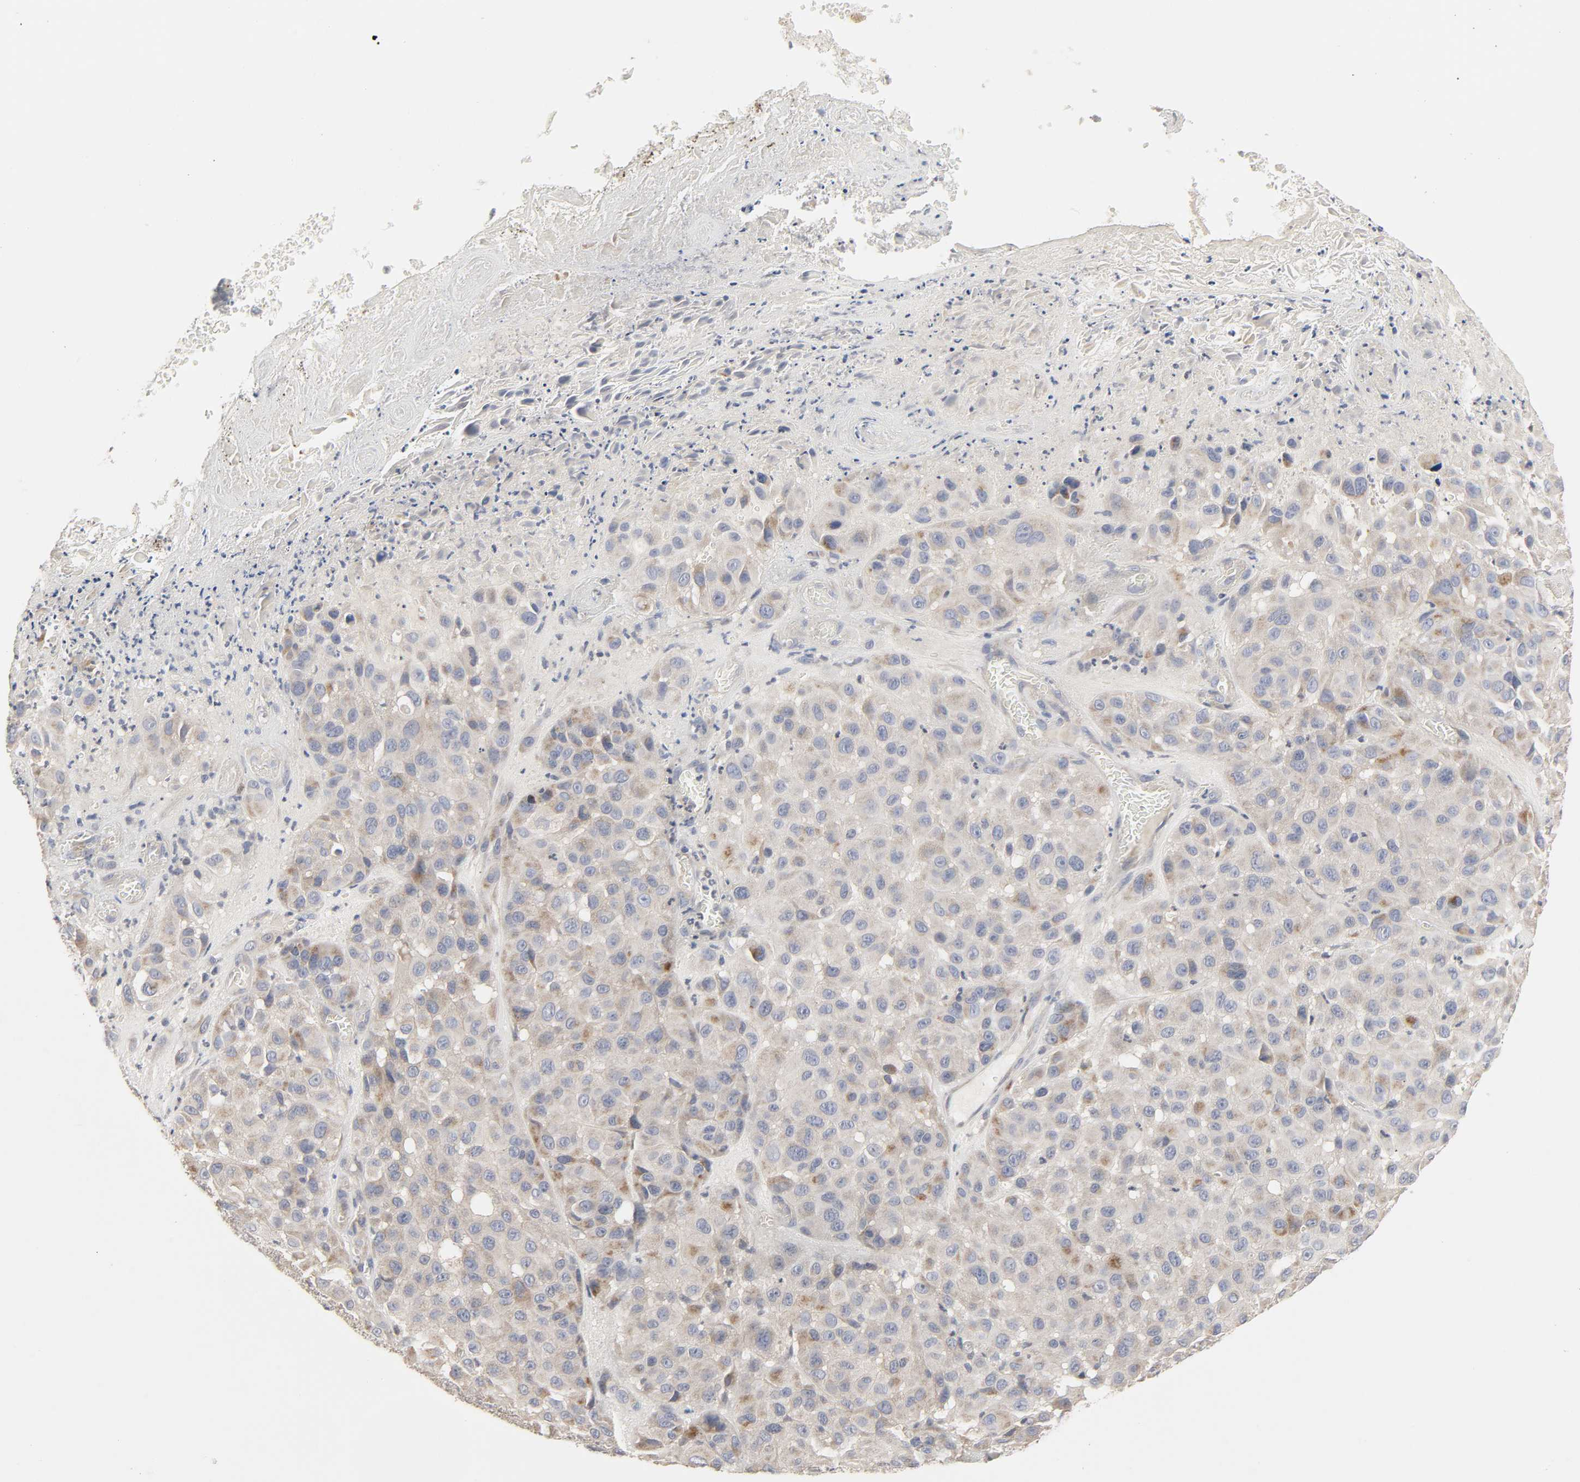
{"staining": {"intensity": "weak", "quantity": "<25%", "location": "cytoplasmic/membranous"}, "tissue": "melanoma", "cell_type": "Tumor cells", "image_type": "cancer", "snomed": [{"axis": "morphology", "description": "Malignant melanoma, NOS"}, {"axis": "topography", "description": "Skin"}], "caption": "A histopathology image of human melanoma is negative for staining in tumor cells.", "gene": "CLEC4E", "patient": {"sex": "female", "age": 21}}